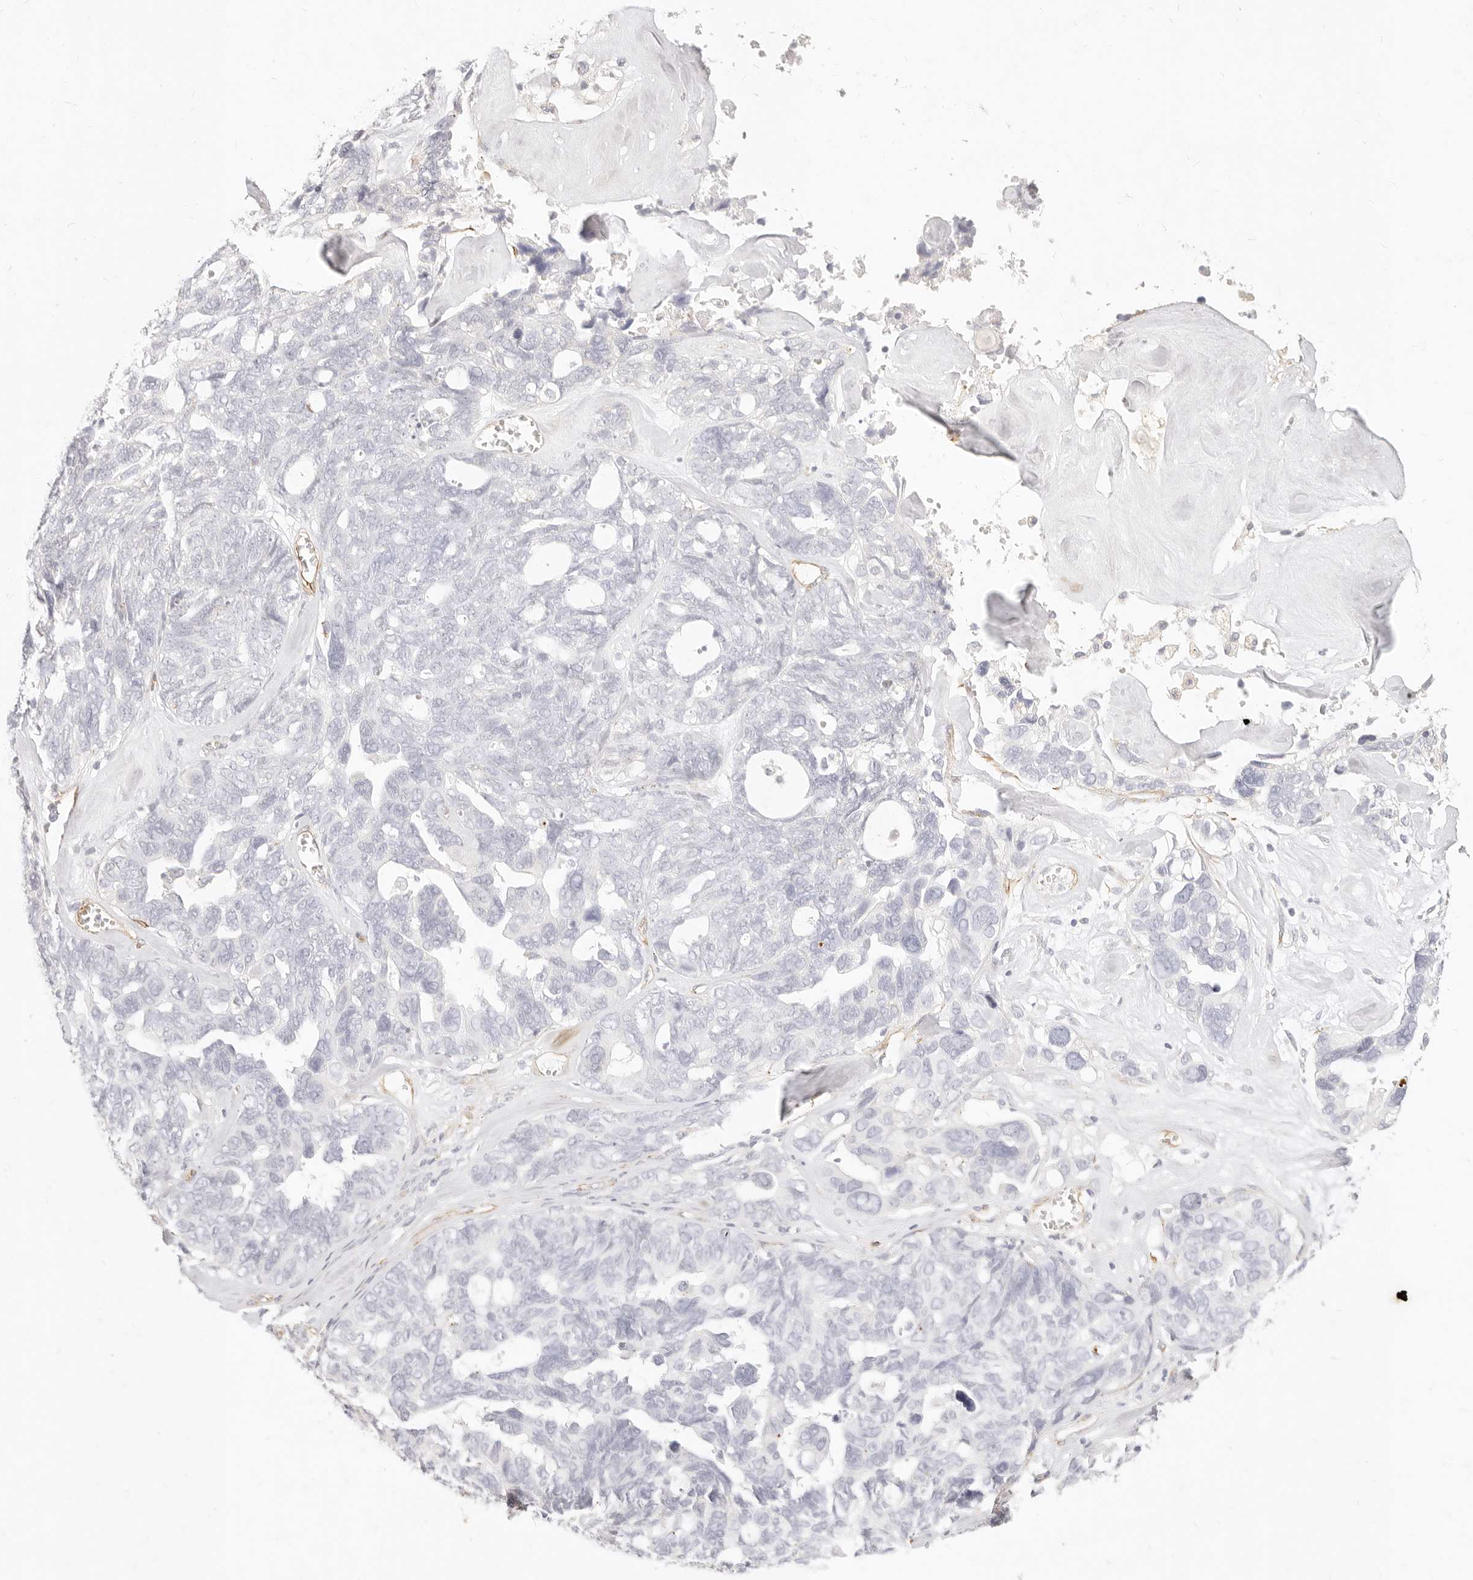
{"staining": {"intensity": "negative", "quantity": "none", "location": "none"}, "tissue": "ovarian cancer", "cell_type": "Tumor cells", "image_type": "cancer", "snomed": [{"axis": "morphology", "description": "Cystadenocarcinoma, serous, NOS"}, {"axis": "topography", "description": "Ovary"}], "caption": "DAB (3,3'-diaminobenzidine) immunohistochemical staining of human ovarian cancer shows no significant staining in tumor cells.", "gene": "NUS1", "patient": {"sex": "female", "age": 79}}